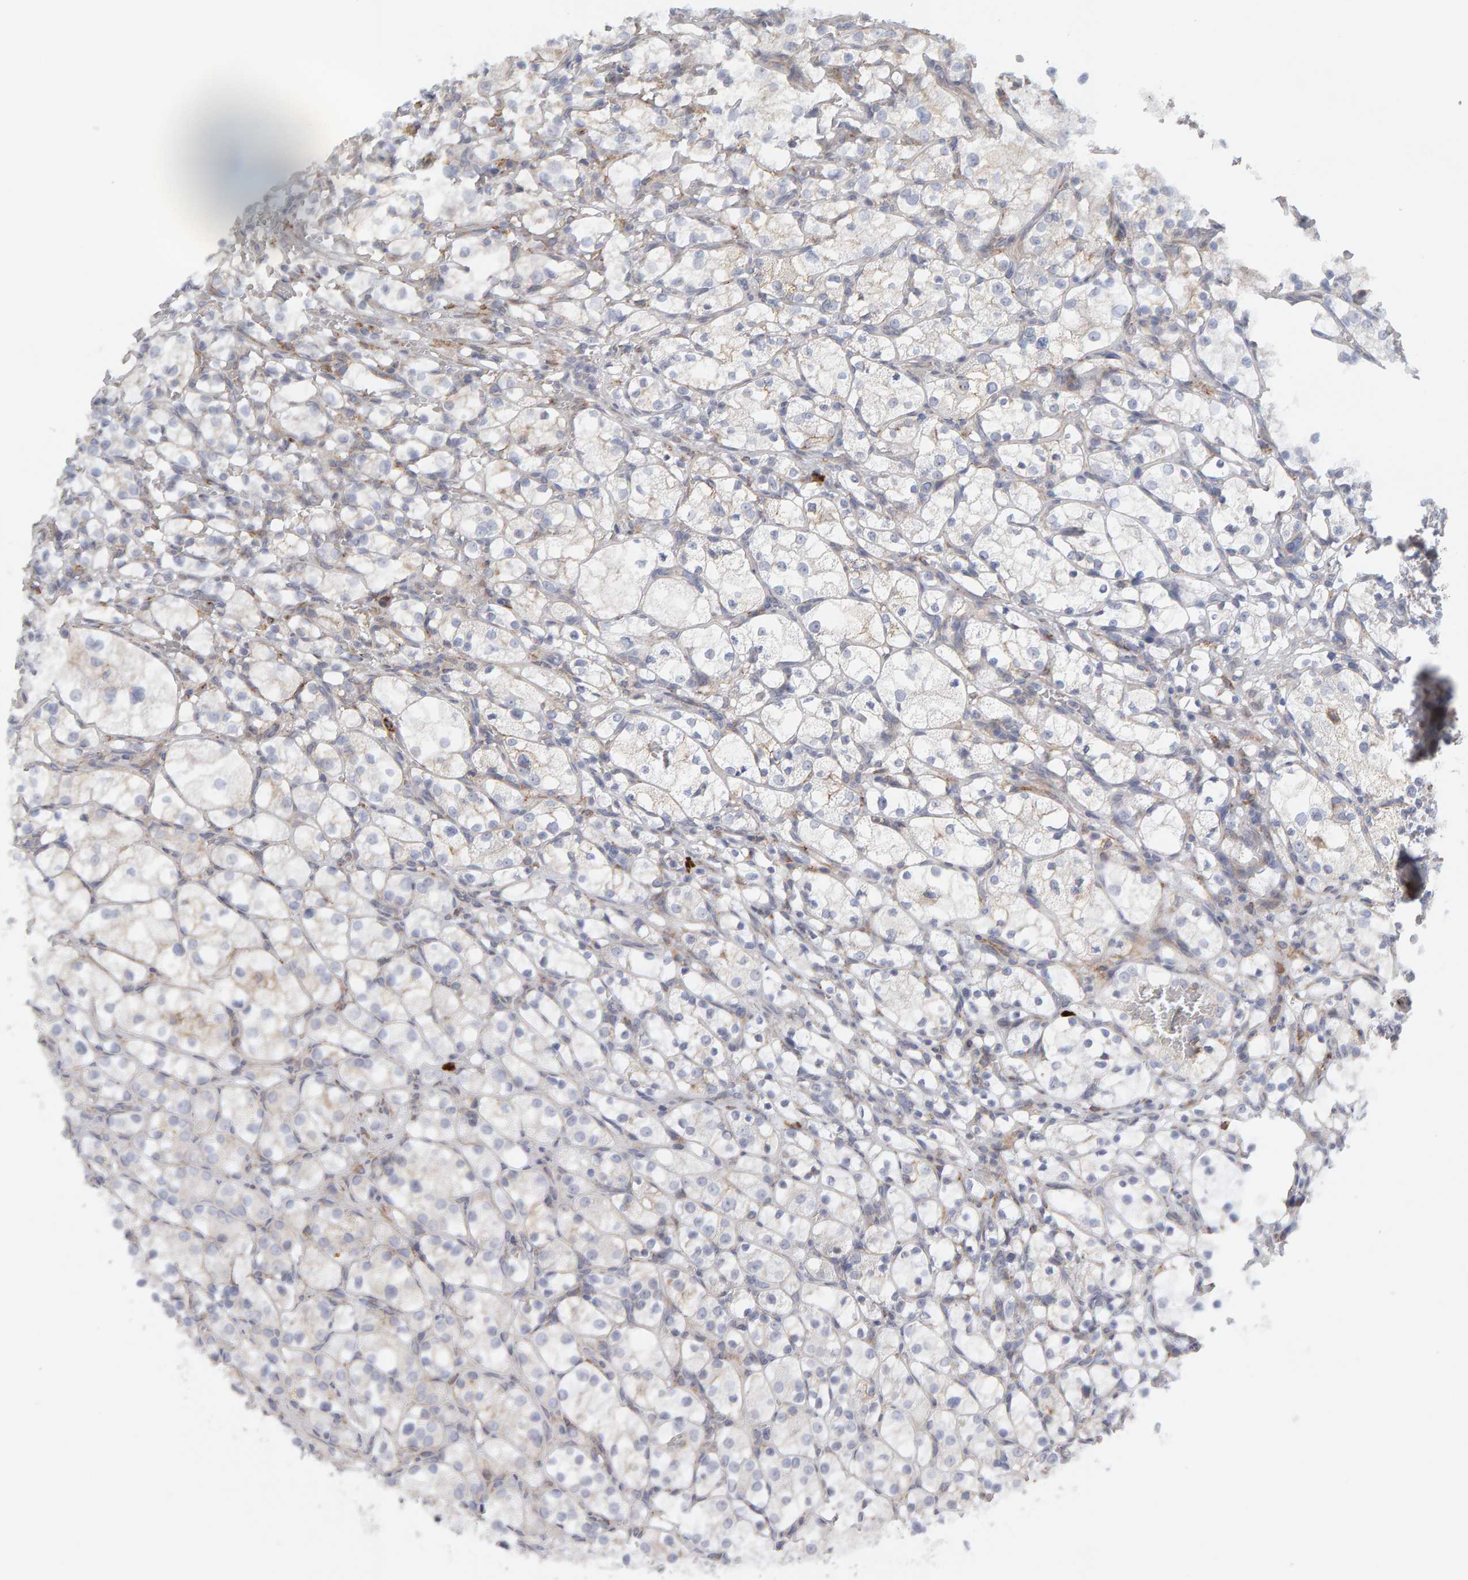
{"staining": {"intensity": "negative", "quantity": "none", "location": "none"}, "tissue": "renal cancer", "cell_type": "Tumor cells", "image_type": "cancer", "snomed": [{"axis": "morphology", "description": "Adenocarcinoma, NOS"}, {"axis": "topography", "description": "Kidney"}], "caption": "A high-resolution image shows immunohistochemistry (IHC) staining of renal adenocarcinoma, which shows no significant staining in tumor cells.", "gene": "ENGASE", "patient": {"sex": "female", "age": 69}}